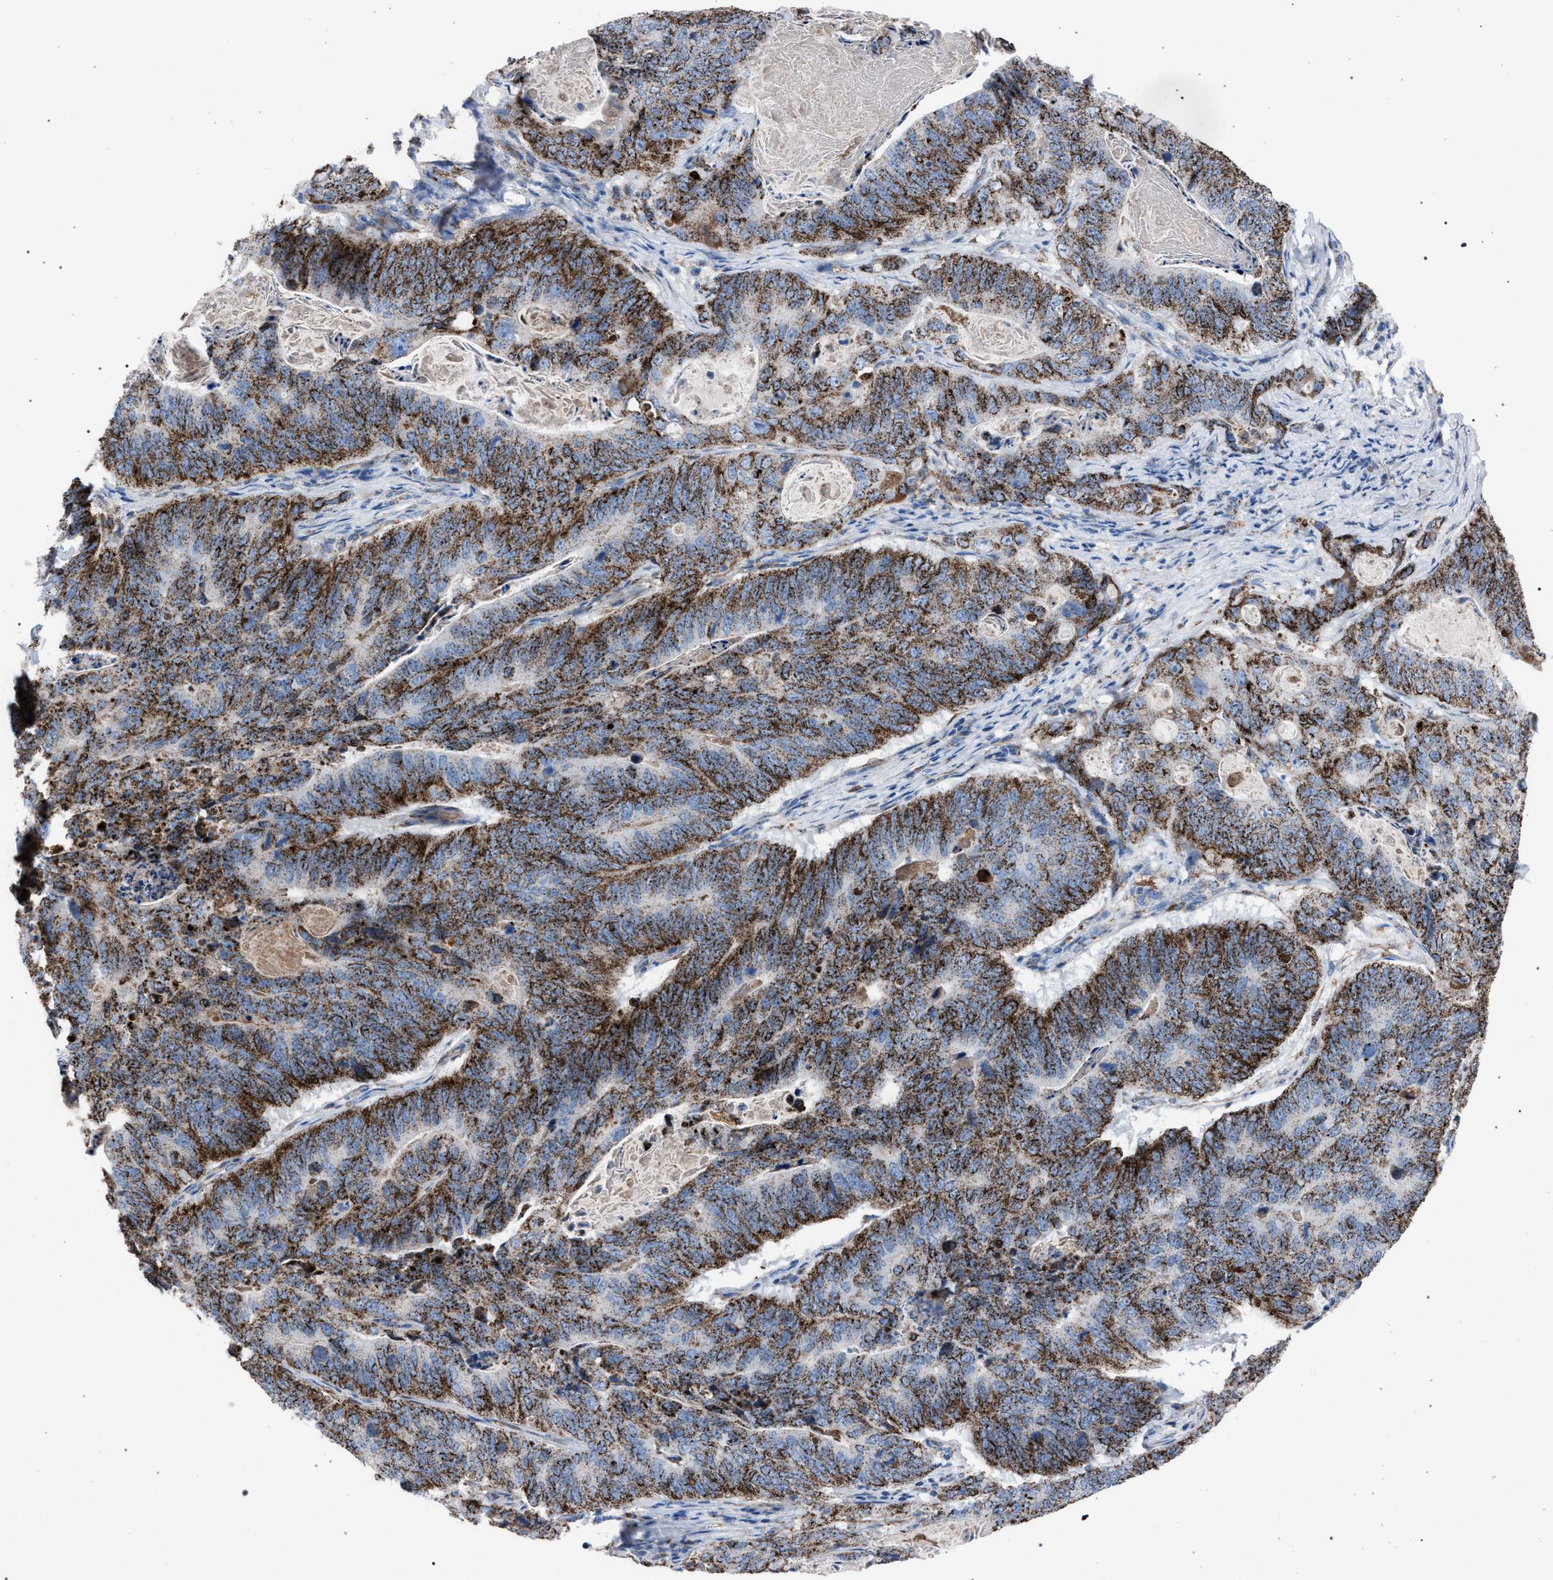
{"staining": {"intensity": "strong", "quantity": ">75%", "location": "cytoplasmic/membranous"}, "tissue": "stomach cancer", "cell_type": "Tumor cells", "image_type": "cancer", "snomed": [{"axis": "morphology", "description": "Normal tissue, NOS"}, {"axis": "morphology", "description": "Adenocarcinoma, NOS"}, {"axis": "topography", "description": "Stomach"}], "caption": "Protein expression by immunohistochemistry shows strong cytoplasmic/membranous staining in approximately >75% of tumor cells in stomach cancer (adenocarcinoma). The protein of interest is stained brown, and the nuclei are stained in blue (DAB (3,3'-diaminobenzidine) IHC with brightfield microscopy, high magnification).", "gene": "HSD17B4", "patient": {"sex": "female", "age": 89}}